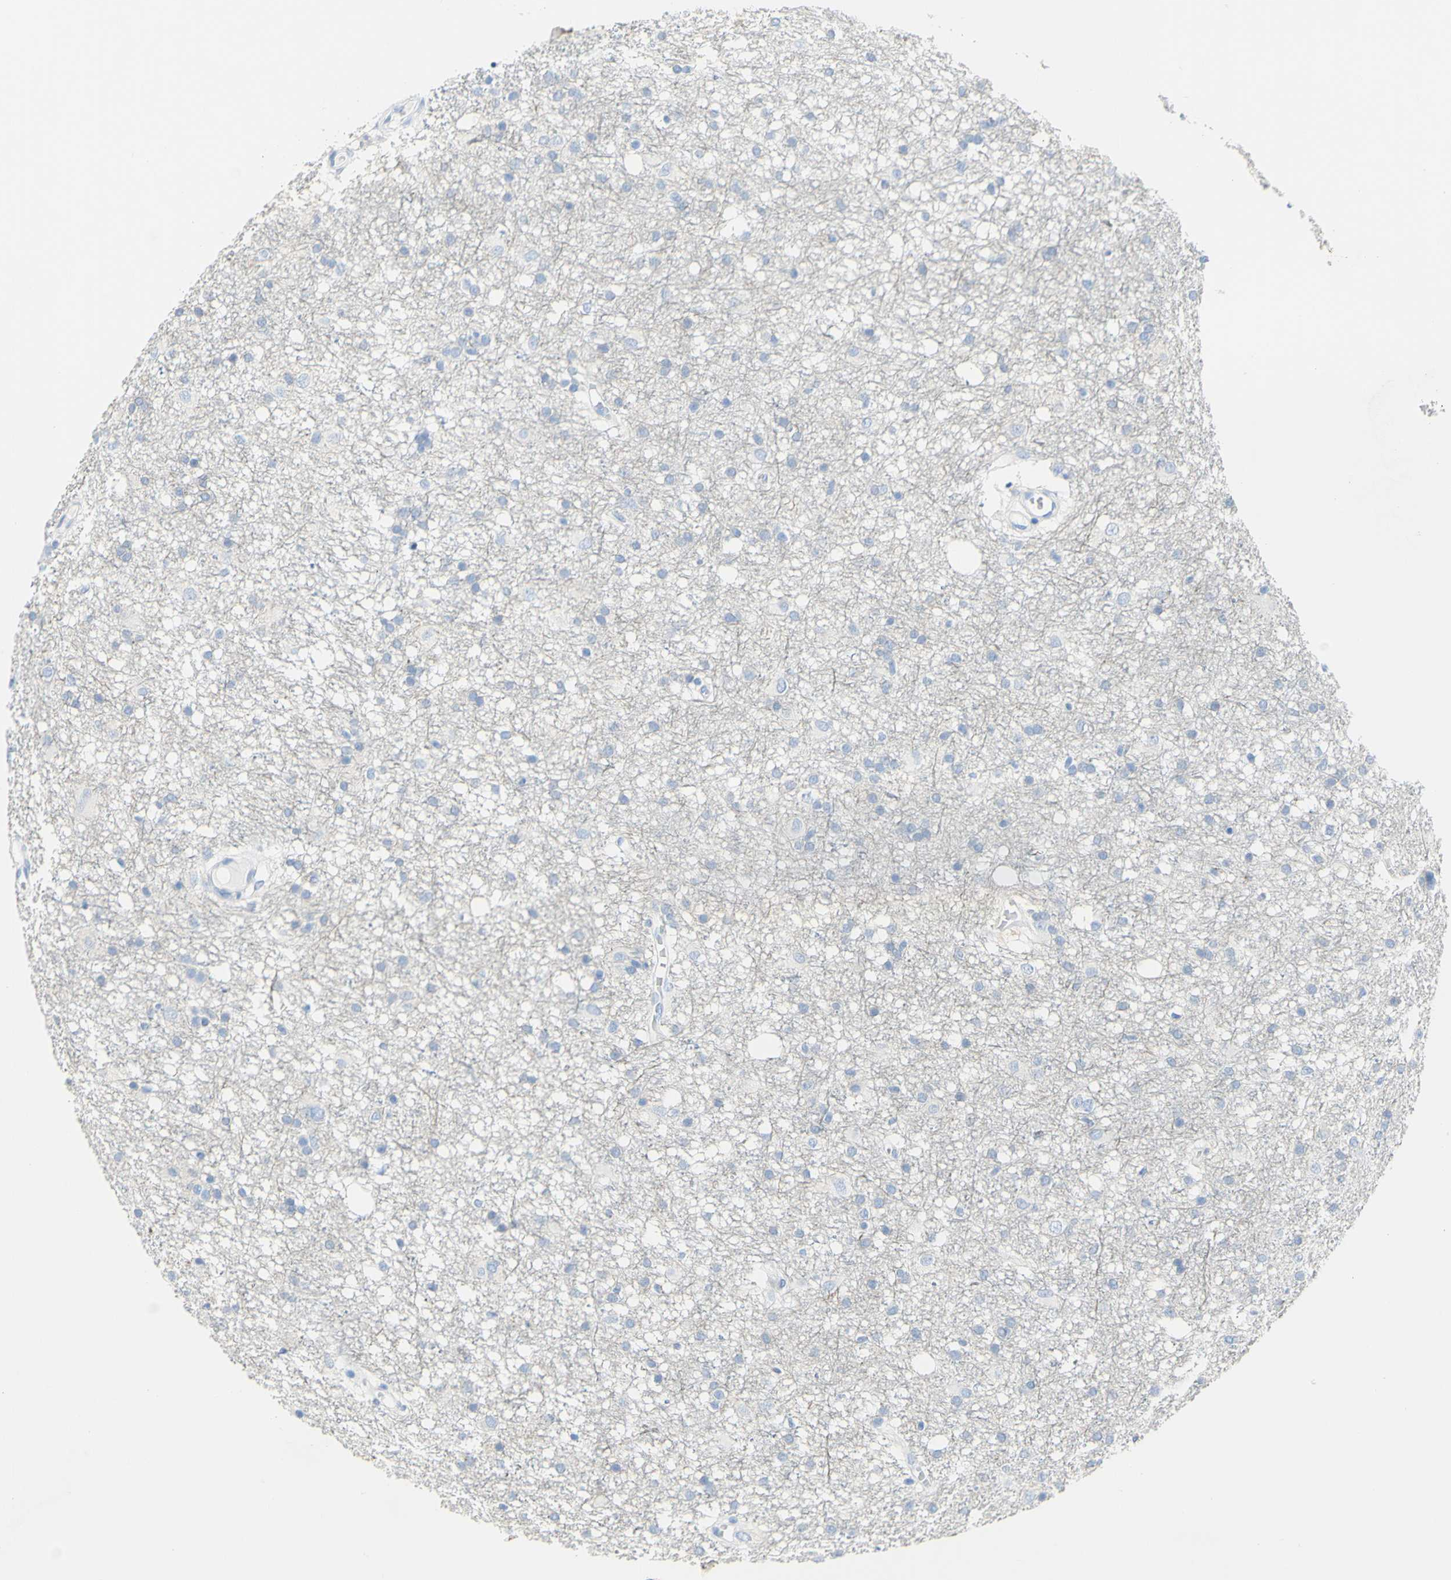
{"staining": {"intensity": "negative", "quantity": "none", "location": "none"}, "tissue": "glioma", "cell_type": "Tumor cells", "image_type": "cancer", "snomed": [{"axis": "morphology", "description": "Glioma, malignant, High grade"}, {"axis": "topography", "description": "Brain"}], "caption": "The image reveals no staining of tumor cells in malignant glioma (high-grade).", "gene": "DSC2", "patient": {"sex": "female", "age": 59}}